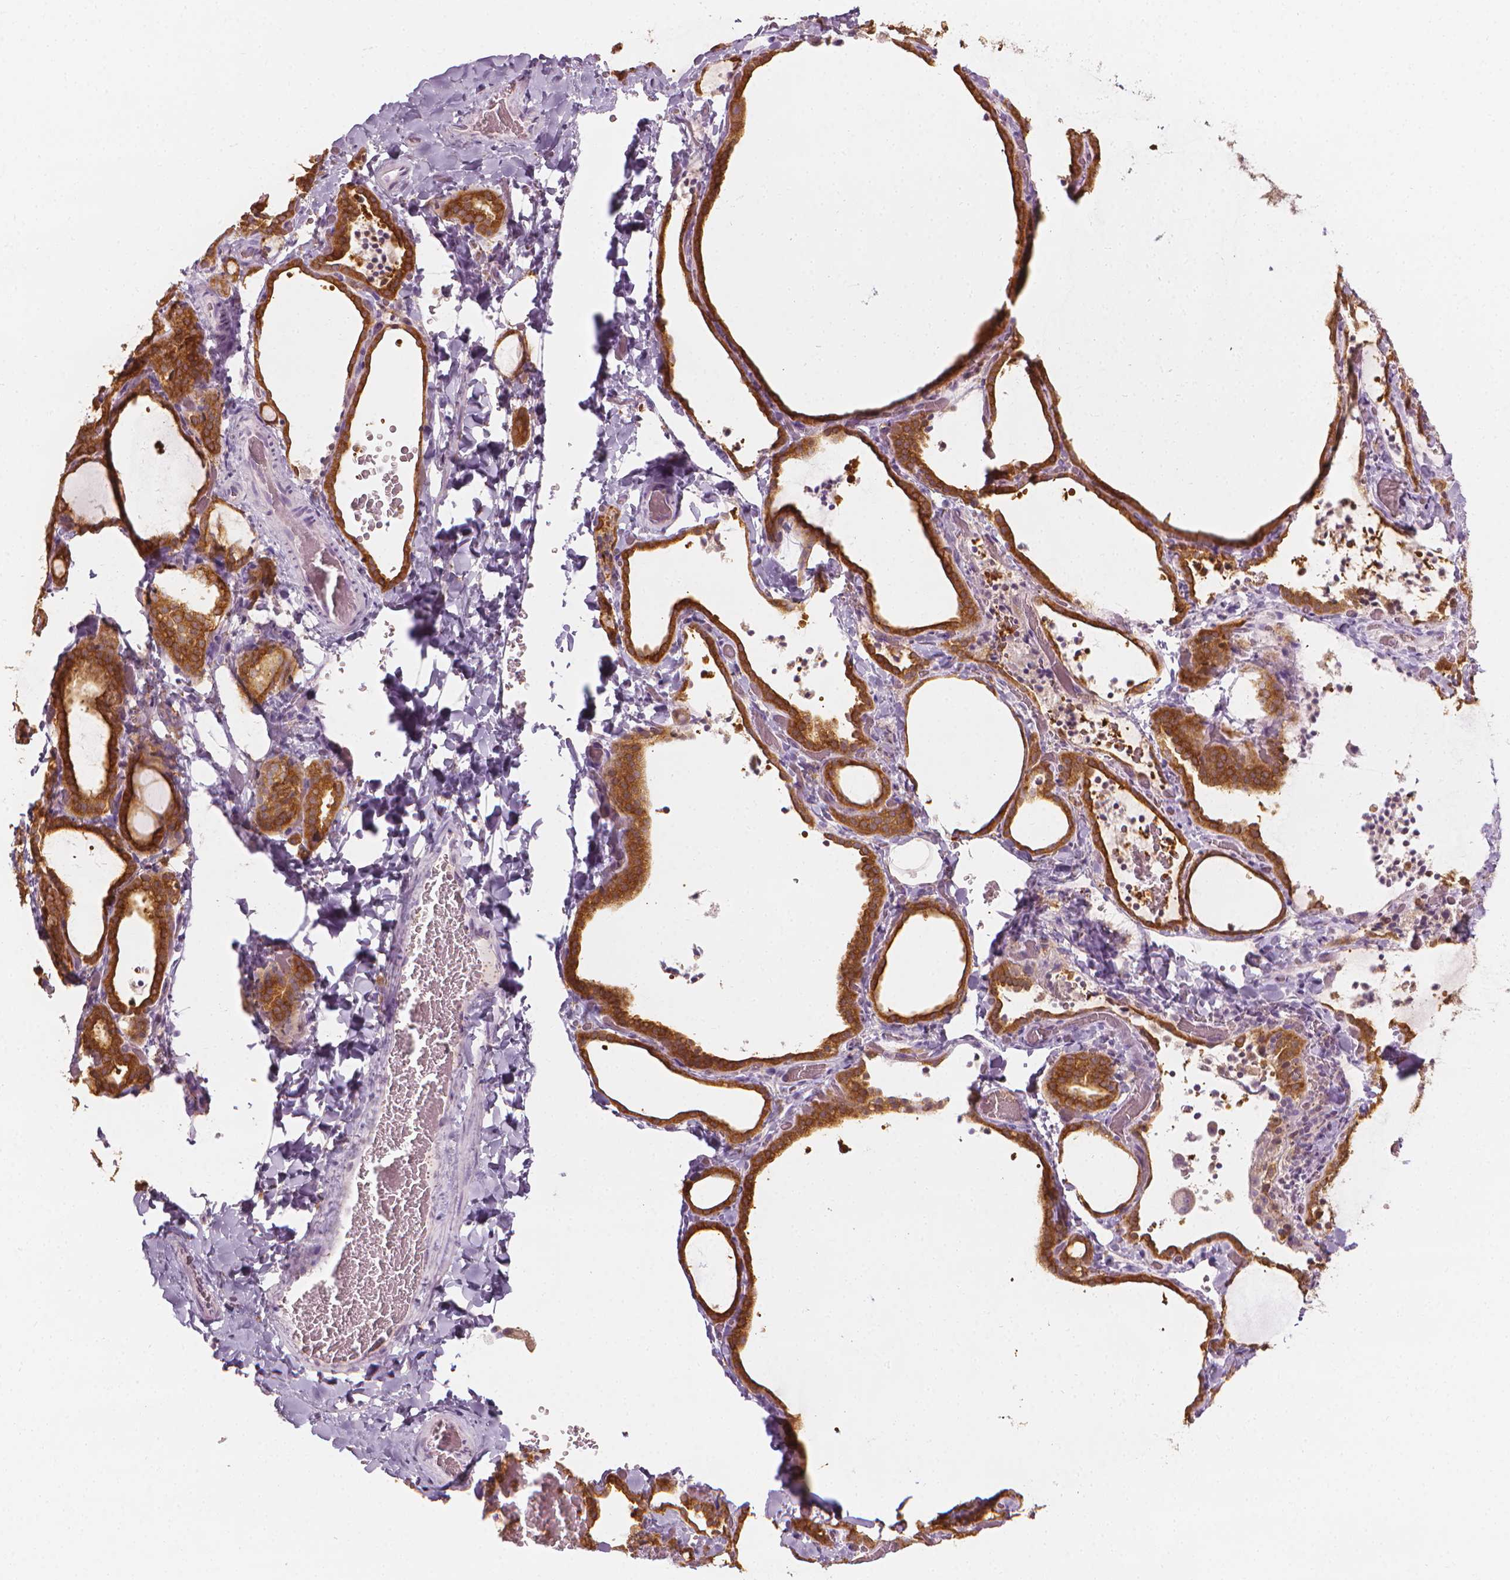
{"staining": {"intensity": "strong", "quantity": ">75%", "location": "cytoplasmic/membranous"}, "tissue": "thyroid gland", "cell_type": "Glandular cells", "image_type": "normal", "snomed": [{"axis": "morphology", "description": "Normal tissue, NOS"}, {"axis": "topography", "description": "Thyroid gland"}], "caption": "Glandular cells reveal high levels of strong cytoplasmic/membranous staining in about >75% of cells in unremarkable thyroid gland. (Brightfield microscopy of DAB IHC at high magnification).", "gene": "SHMT1", "patient": {"sex": "female", "age": 22}}